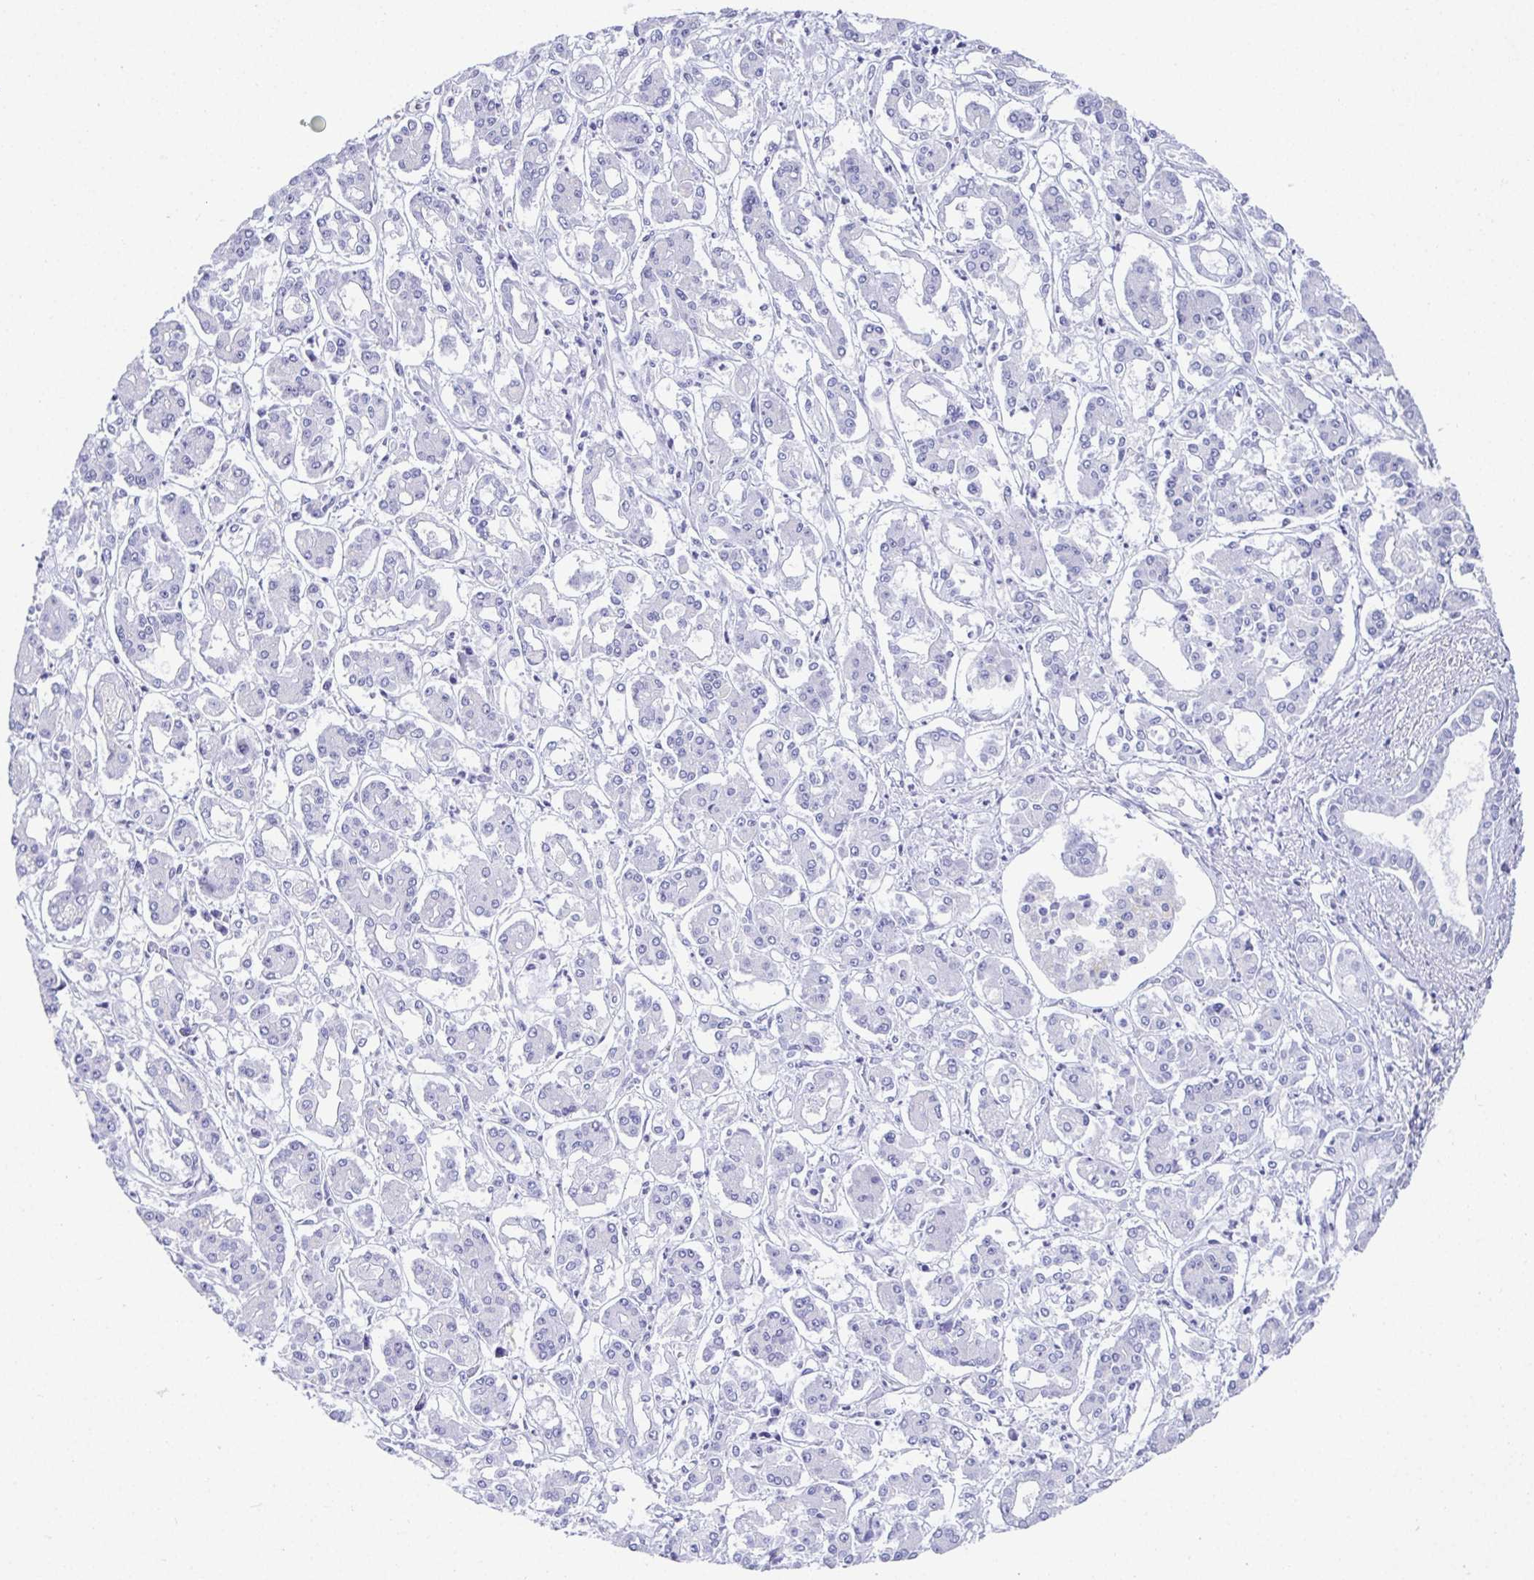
{"staining": {"intensity": "negative", "quantity": "none", "location": "none"}, "tissue": "pancreatic cancer", "cell_type": "Tumor cells", "image_type": "cancer", "snomed": [{"axis": "morphology", "description": "Adenocarcinoma, NOS"}, {"axis": "topography", "description": "Pancreas"}], "caption": "Protein analysis of pancreatic cancer reveals no significant staining in tumor cells.", "gene": "TMEM241", "patient": {"sex": "male", "age": 85}}